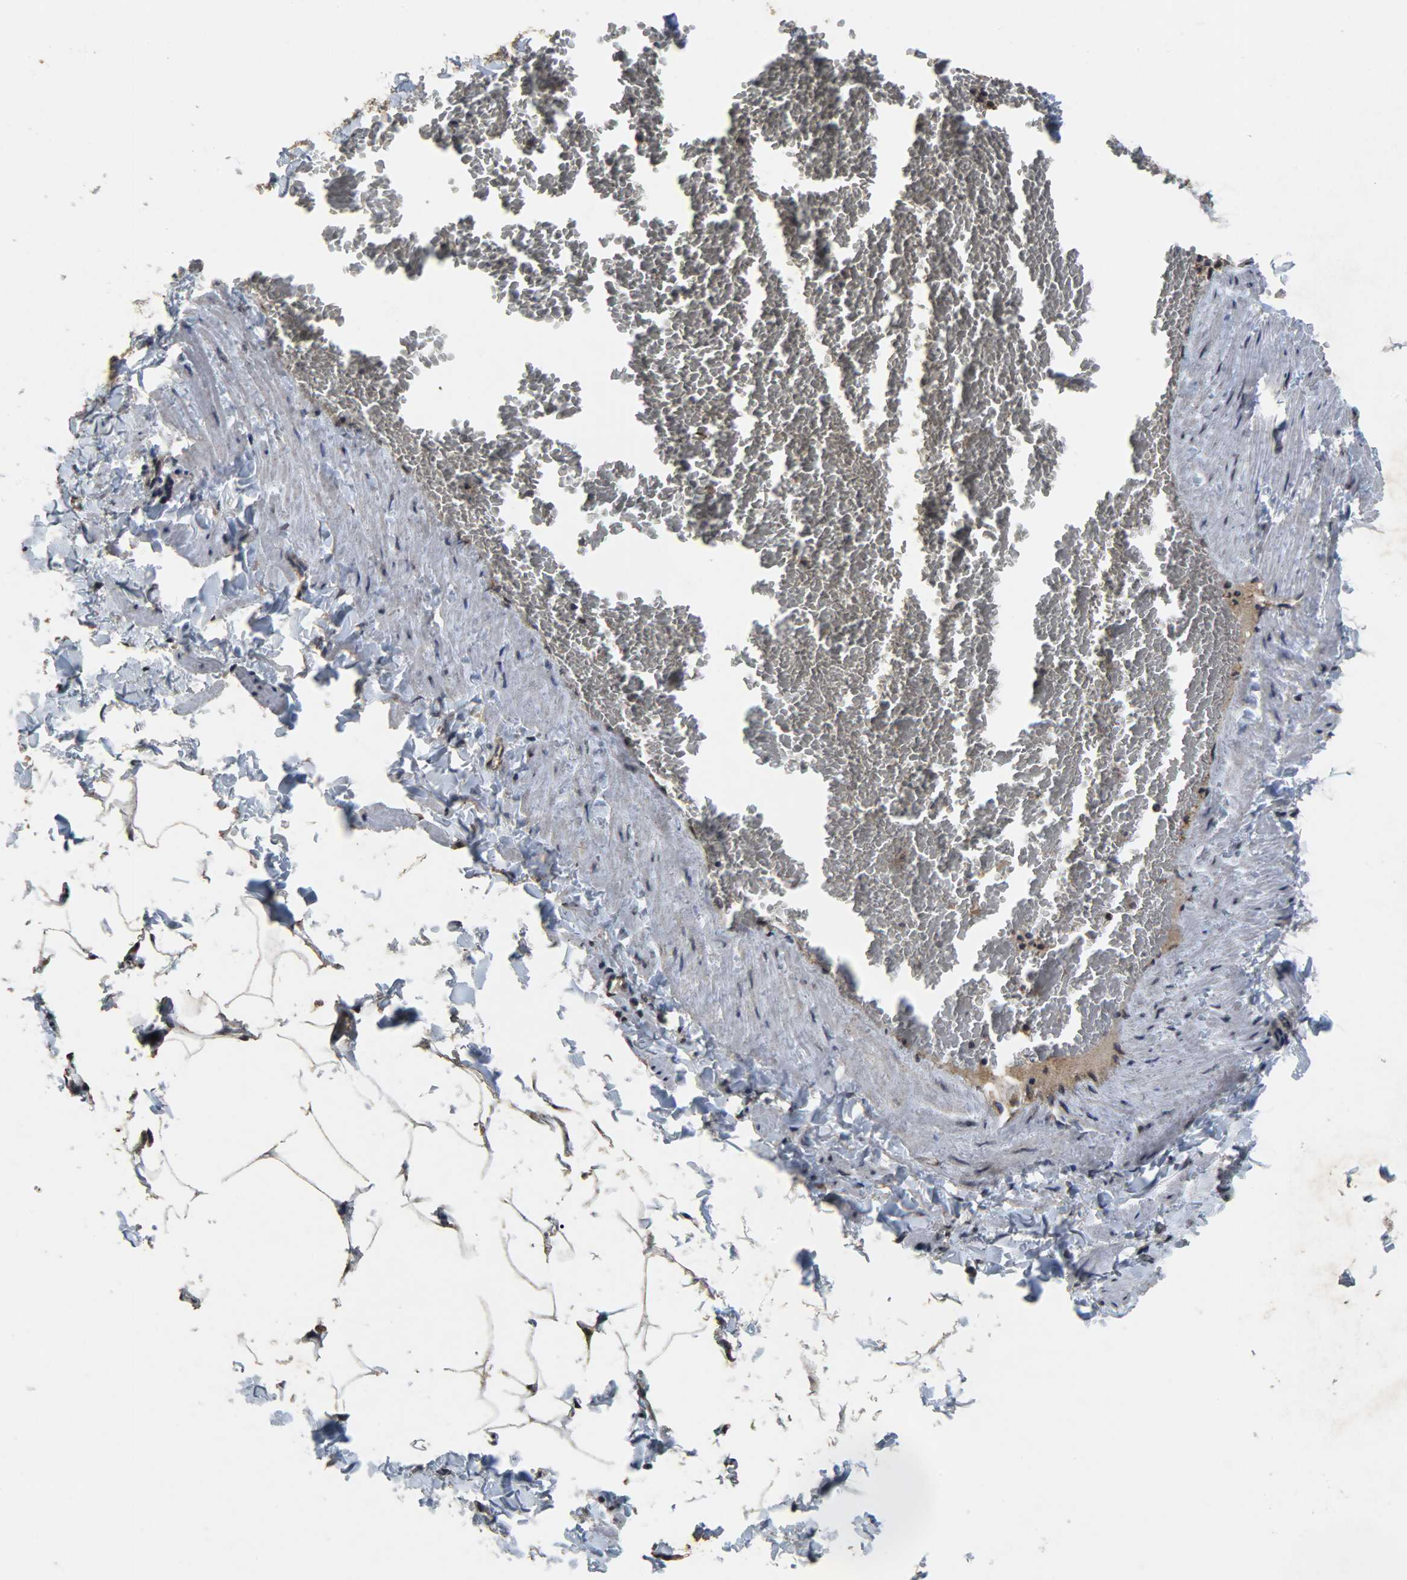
{"staining": {"intensity": "weak", "quantity": "25%-75%", "location": "cytoplasmic/membranous"}, "tissue": "adipose tissue", "cell_type": "Adipocytes", "image_type": "normal", "snomed": [{"axis": "morphology", "description": "Normal tissue, NOS"}, {"axis": "topography", "description": "Vascular tissue"}], "caption": "Immunohistochemistry (IHC) histopathology image of normal adipose tissue stained for a protein (brown), which displays low levels of weak cytoplasmic/membranous positivity in about 25%-75% of adipocytes.", "gene": "TPM4", "patient": {"sex": "male", "age": 41}}